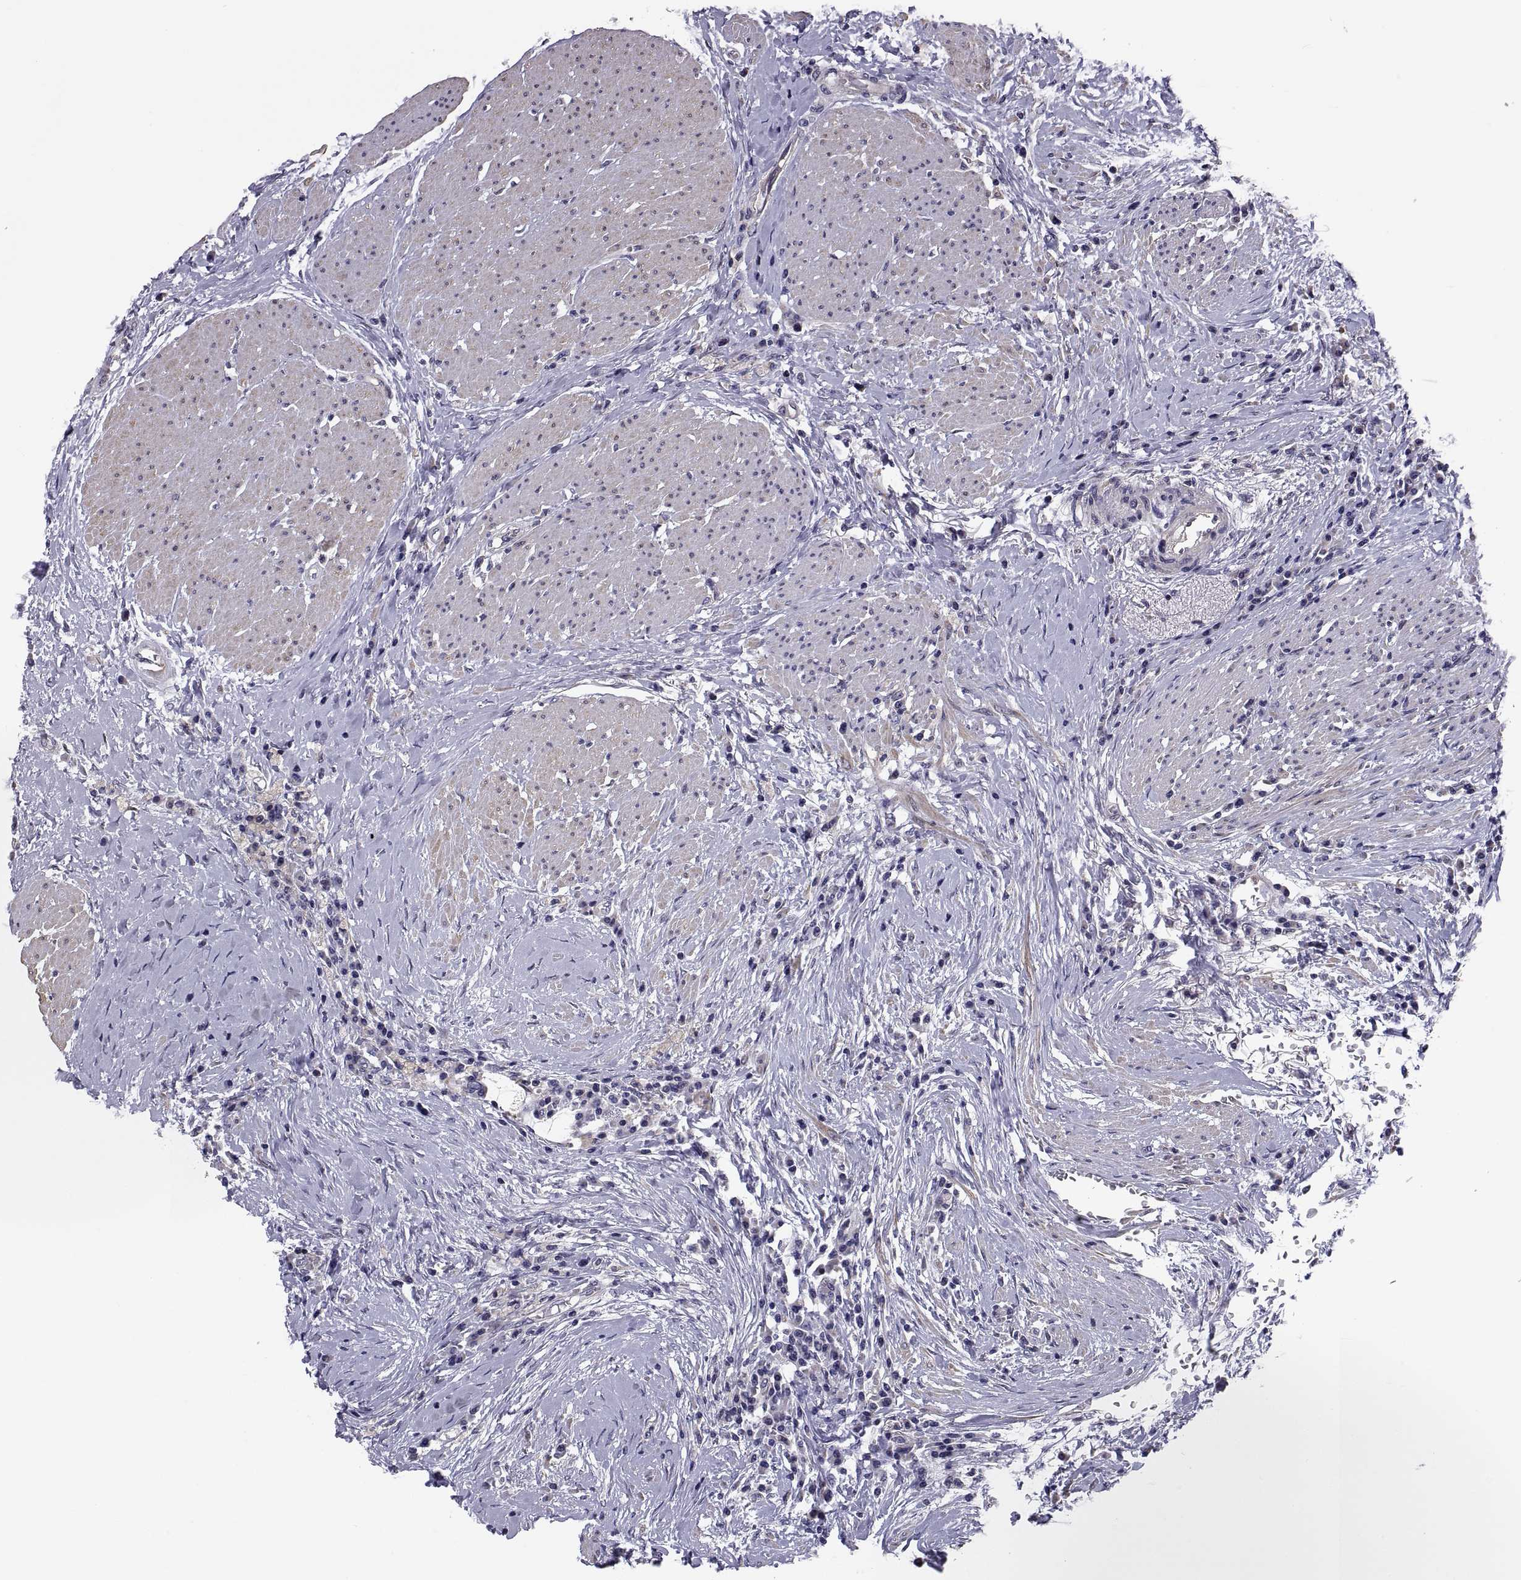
{"staining": {"intensity": "negative", "quantity": "none", "location": "none"}, "tissue": "colorectal cancer", "cell_type": "Tumor cells", "image_type": "cancer", "snomed": [{"axis": "morphology", "description": "Adenocarcinoma, NOS"}, {"axis": "topography", "description": "Rectum"}], "caption": "The image reveals no staining of tumor cells in colorectal cancer (adenocarcinoma). The staining was performed using DAB (3,3'-diaminobenzidine) to visualize the protein expression in brown, while the nuclei were stained in blue with hematoxylin (Magnification: 20x).", "gene": "ANO1", "patient": {"sex": "male", "age": 59}}